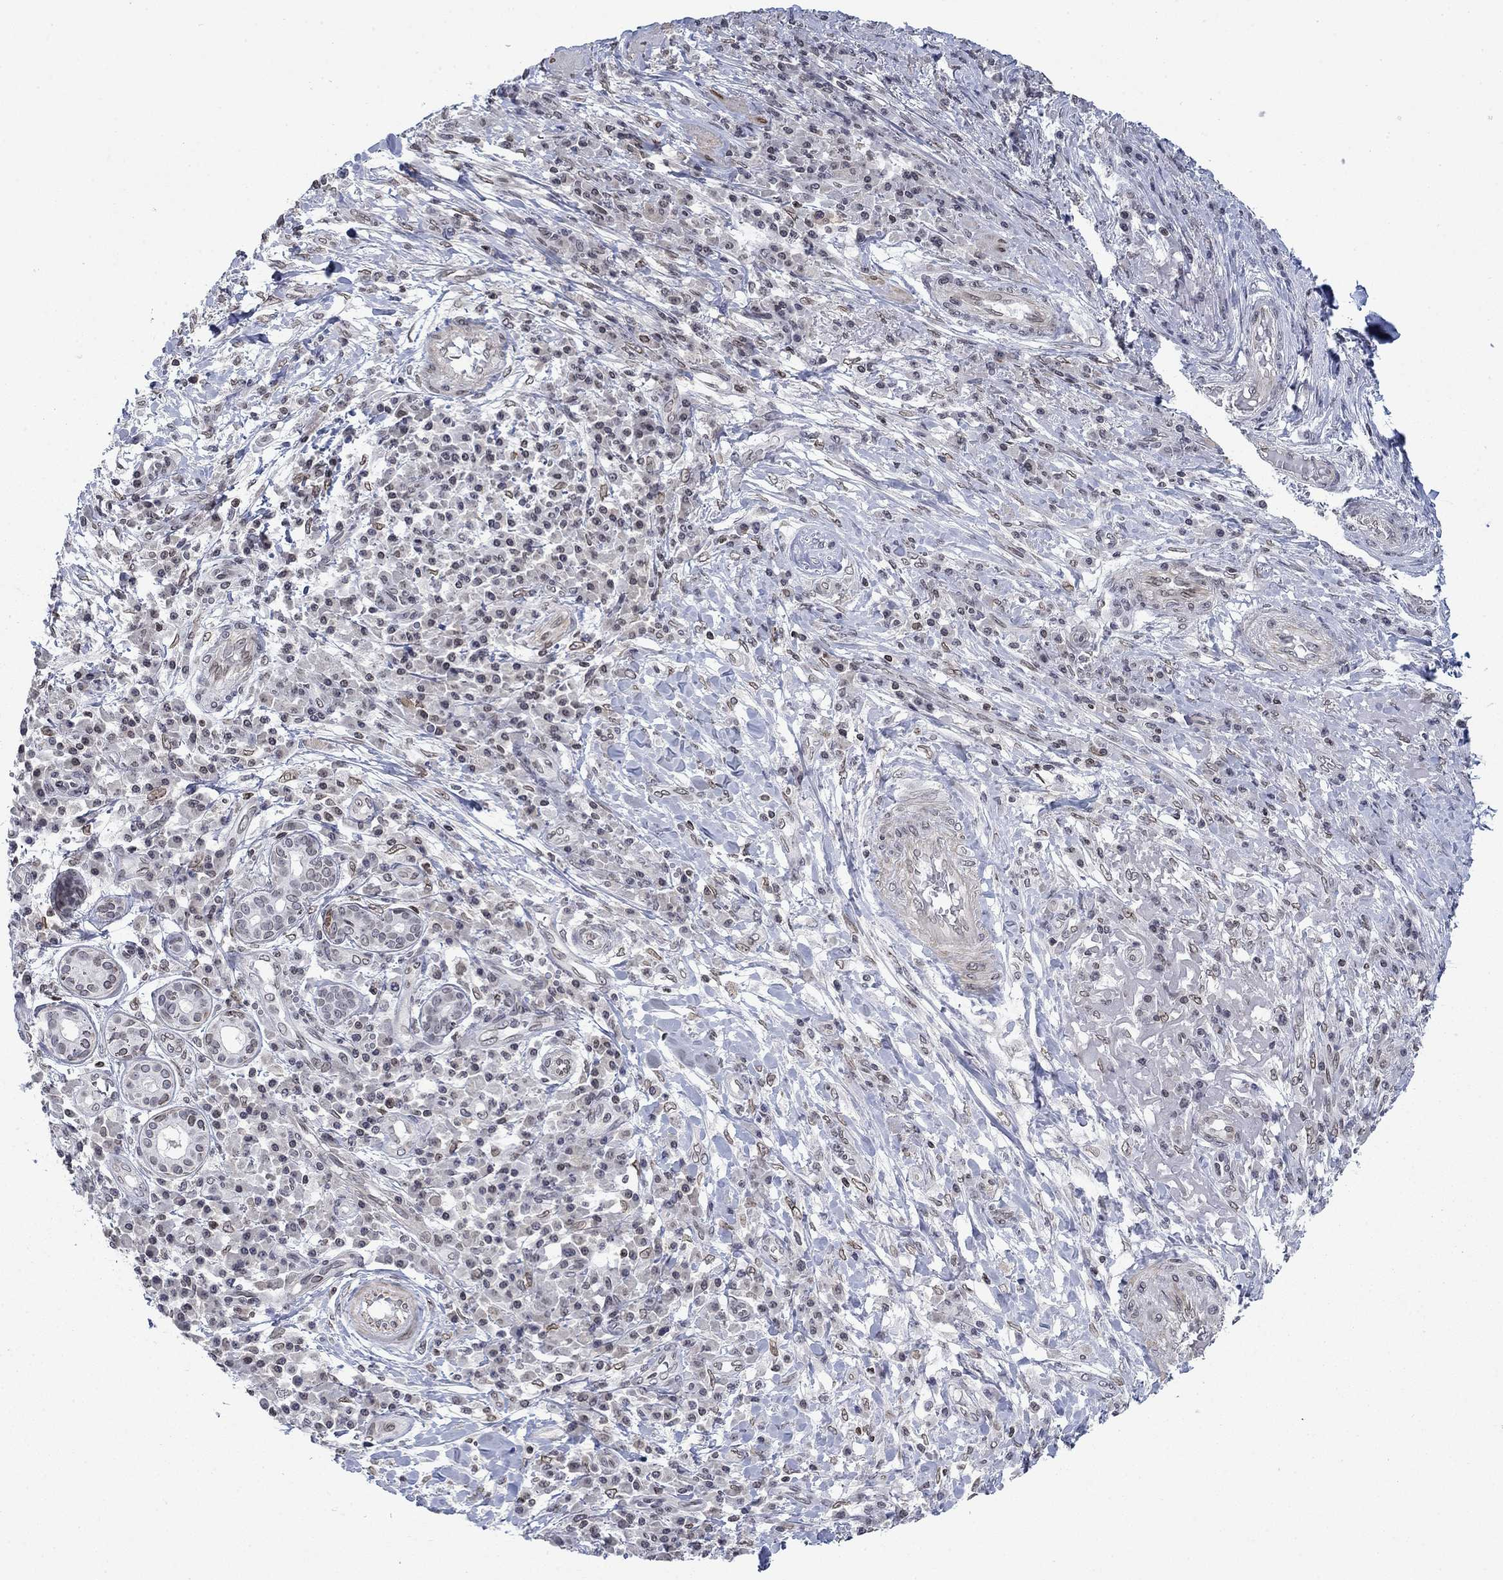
{"staining": {"intensity": "strong", "quantity": "<25%", "location": "cytoplasmic/membranous,nuclear"}, "tissue": "skin cancer", "cell_type": "Tumor cells", "image_type": "cancer", "snomed": [{"axis": "morphology", "description": "Squamous cell carcinoma, NOS"}, {"axis": "topography", "description": "Skin"}], "caption": "This is an image of immunohistochemistry staining of squamous cell carcinoma (skin), which shows strong positivity in the cytoplasmic/membranous and nuclear of tumor cells.", "gene": "TOR1AIP1", "patient": {"sex": "male", "age": 92}}